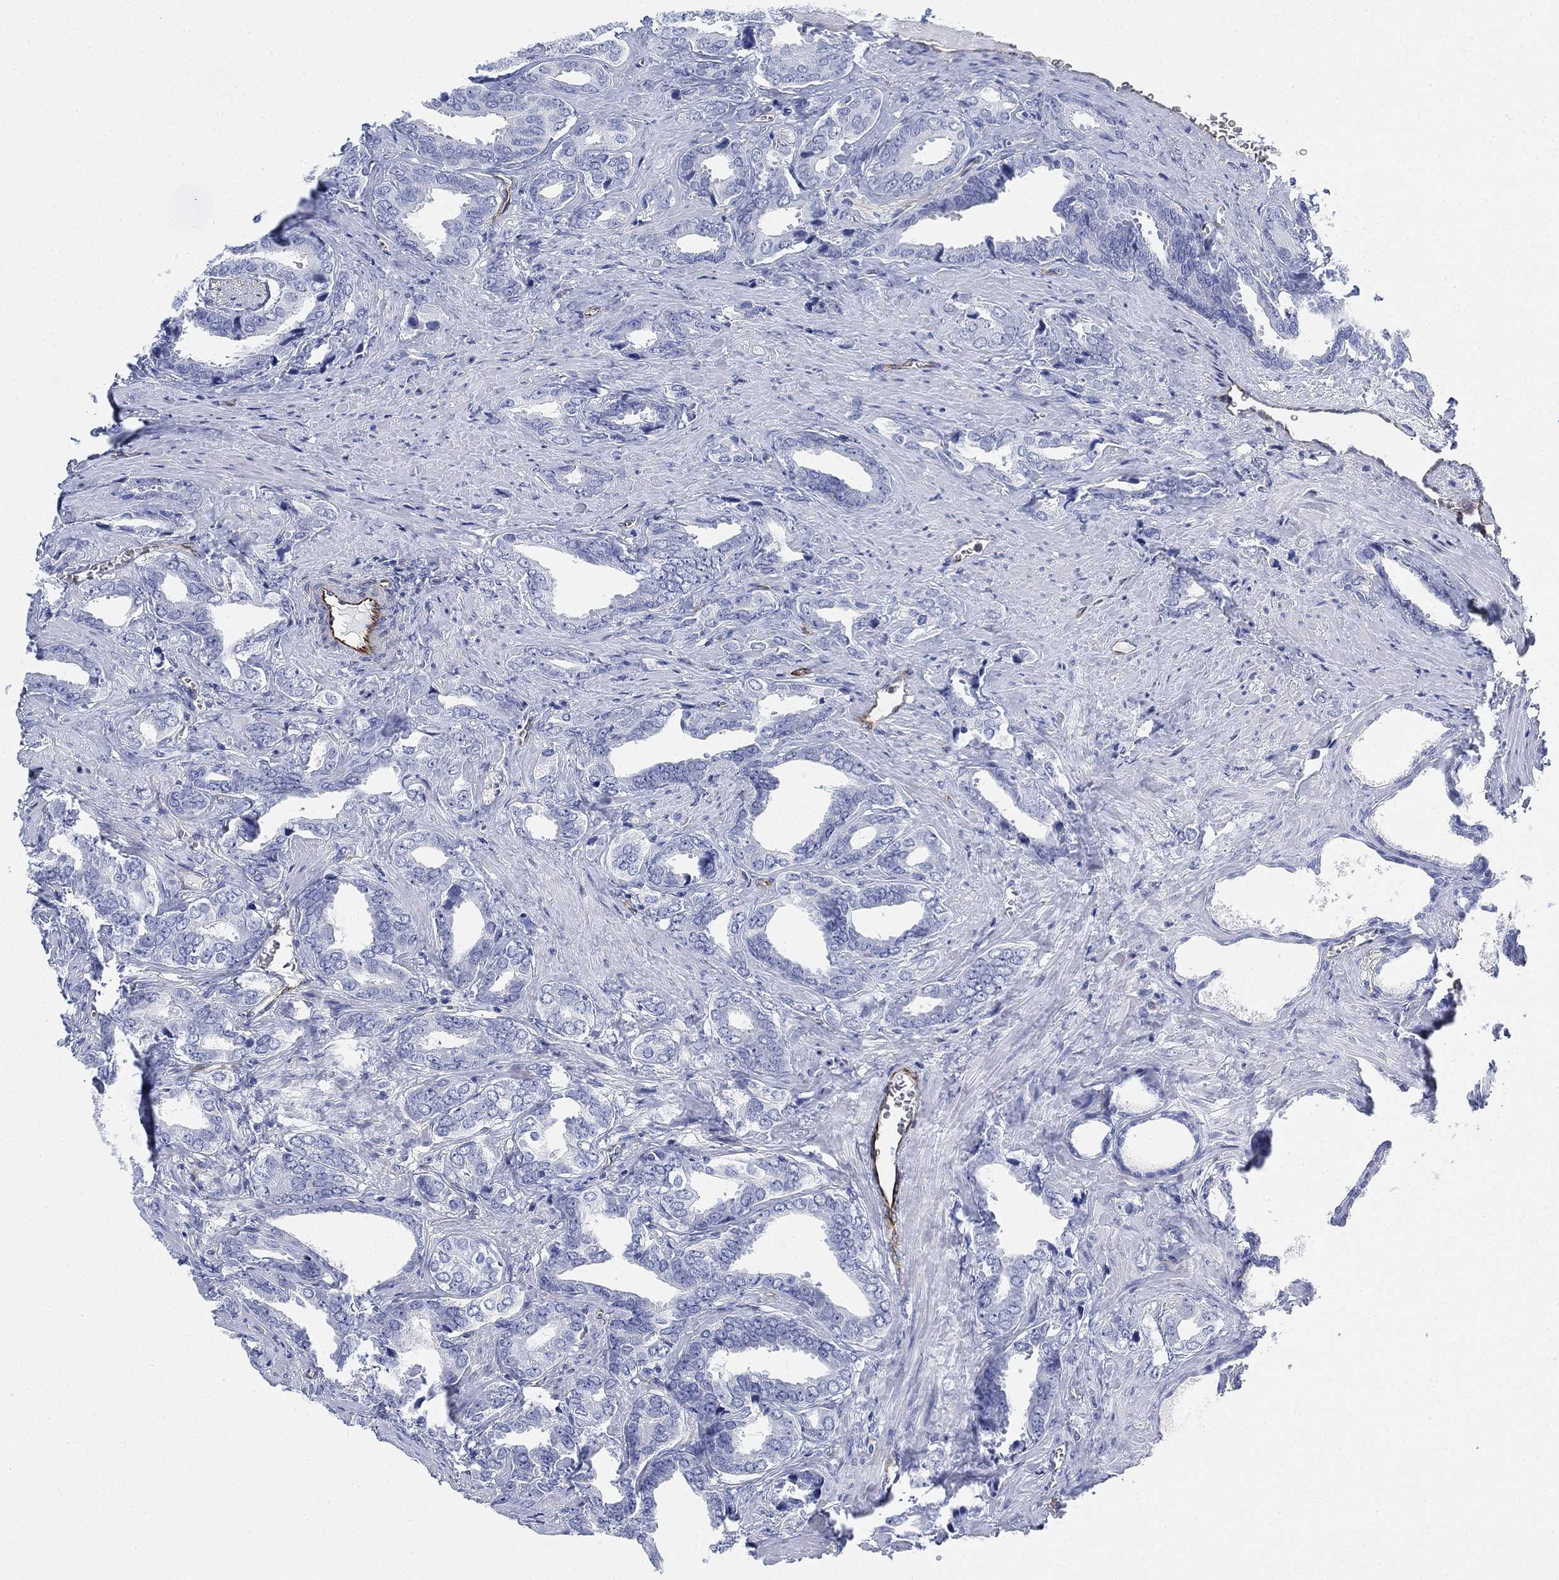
{"staining": {"intensity": "negative", "quantity": "none", "location": "none"}, "tissue": "prostate cancer", "cell_type": "Tumor cells", "image_type": "cancer", "snomed": [{"axis": "morphology", "description": "Adenocarcinoma, NOS"}, {"axis": "topography", "description": "Prostate"}], "caption": "An immunohistochemistry image of adenocarcinoma (prostate) is shown. There is no staining in tumor cells of adenocarcinoma (prostate).", "gene": "PSKH2", "patient": {"sex": "male", "age": 66}}